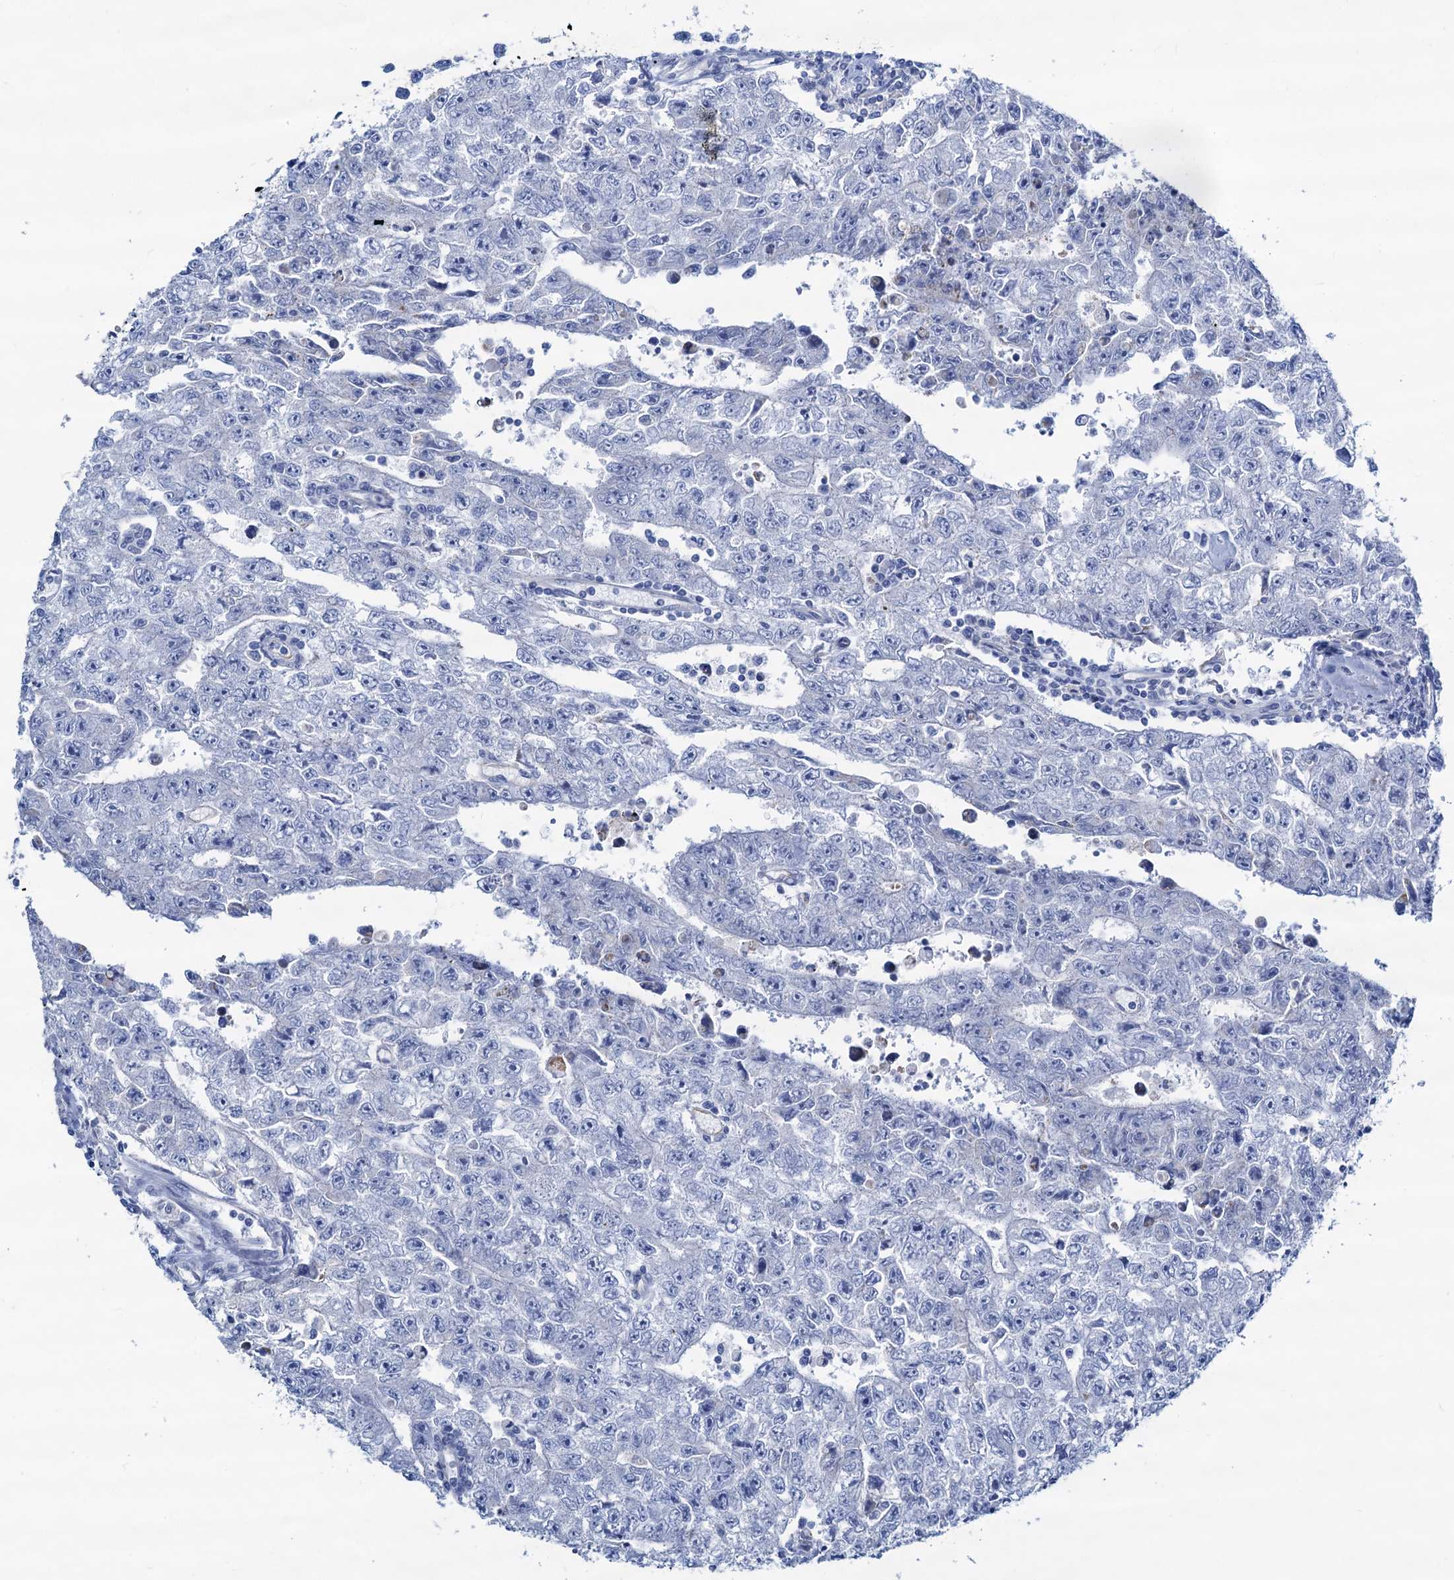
{"staining": {"intensity": "negative", "quantity": "none", "location": "none"}, "tissue": "testis cancer", "cell_type": "Tumor cells", "image_type": "cancer", "snomed": [{"axis": "morphology", "description": "Carcinoma, Embryonal, NOS"}, {"axis": "topography", "description": "Testis"}], "caption": "Immunohistochemistry (IHC) histopathology image of neoplastic tissue: testis cancer stained with DAB demonstrates no significant protein positivity in tumor cells.", "gene": "SLC1A3", "patient": {"sex": "male", "age": 17}}